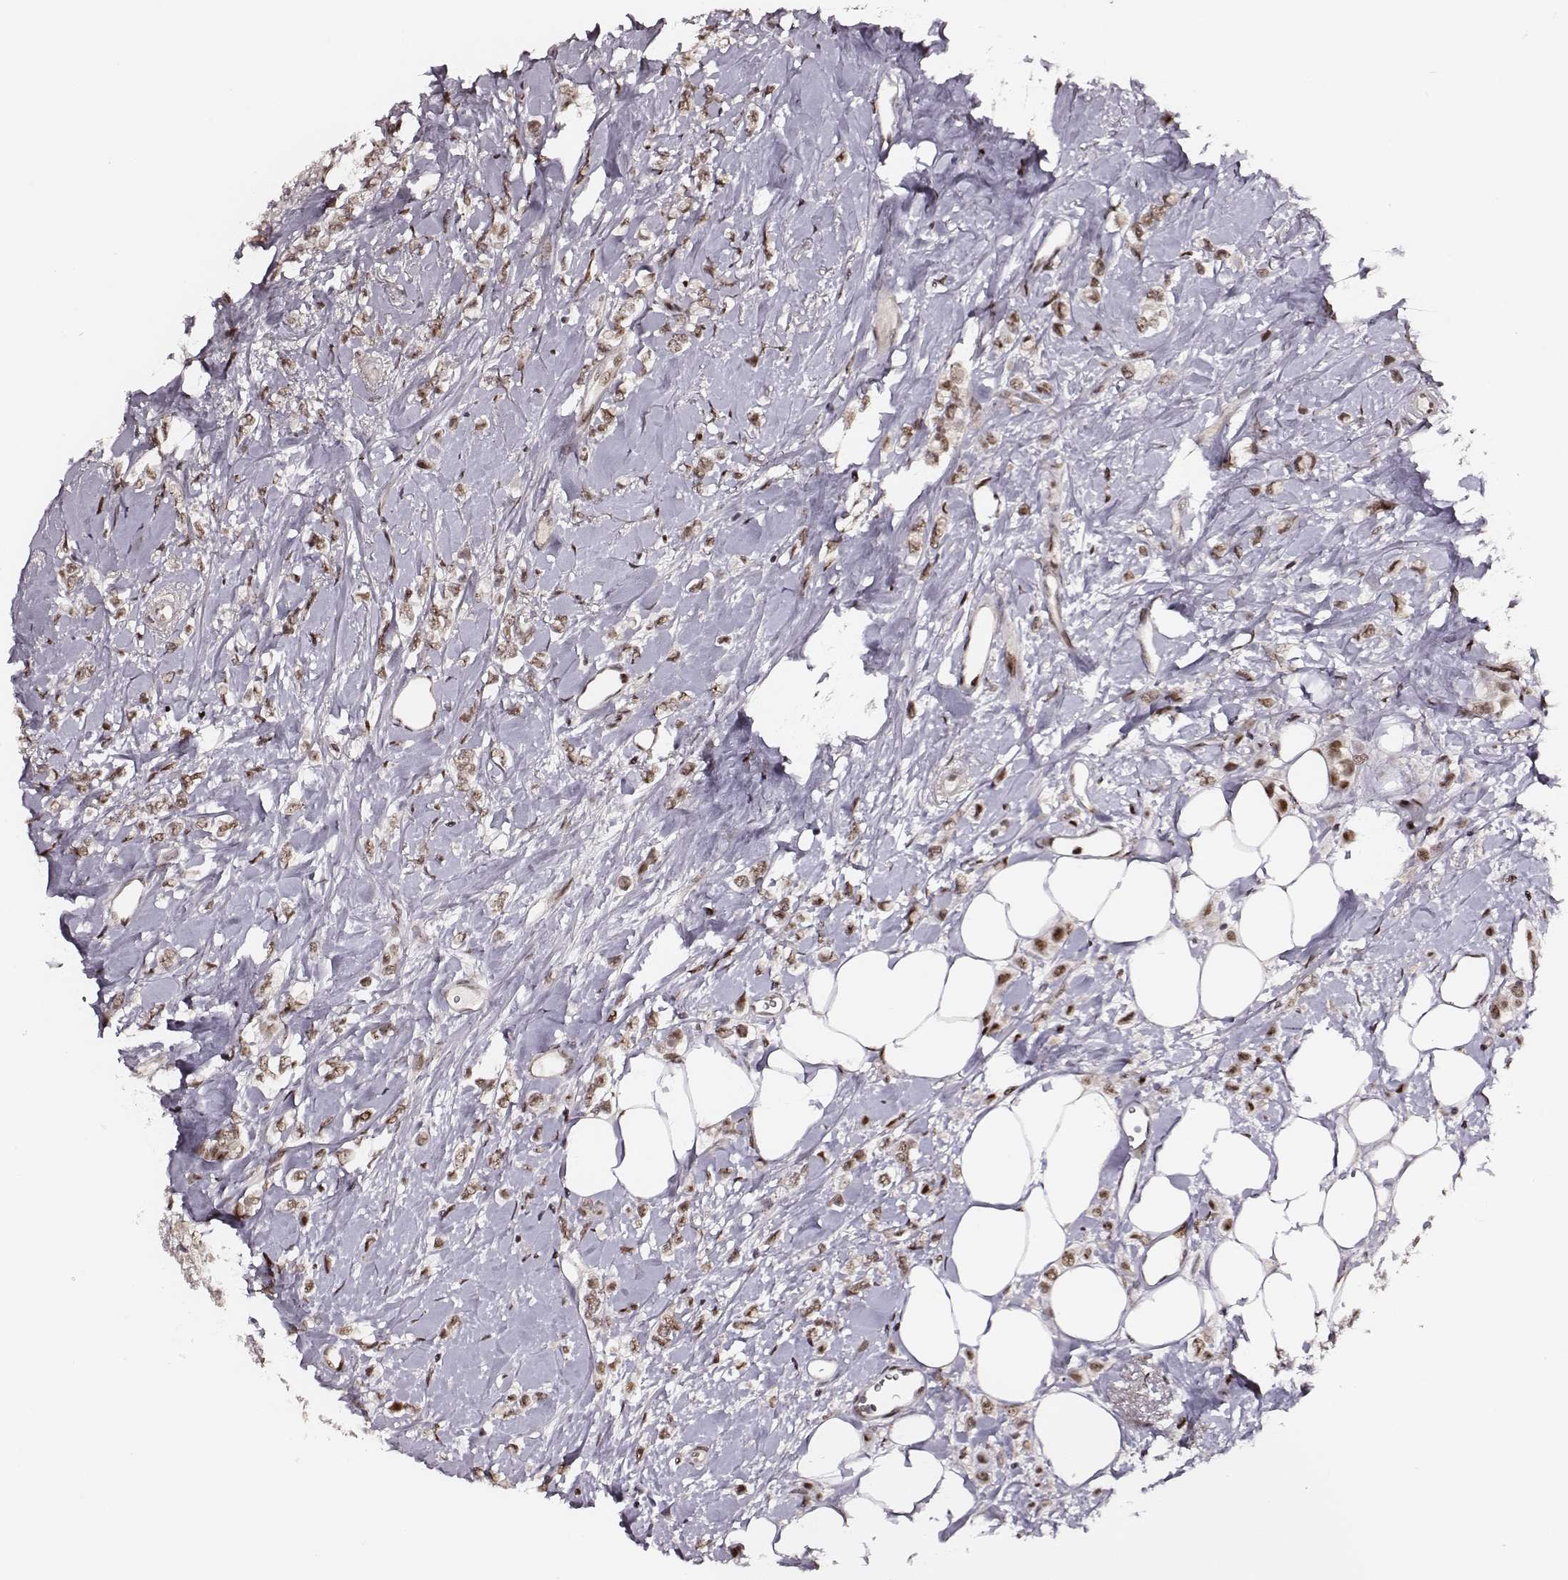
{"staining": {"intensity": "moderate", "quantity": ">75%", "location": "nuclear"}, "tissue": "breast cancer", "cell_type": "Tumor cells", "image_type": "cancer", "snomed": [{"axis": "morphology", "description": "Lobular carcinoma"}, {"axis": "topography", "description": "Breast"}], "caption": "Approximately >75% of tumor cells in human breast cancer reveal moderate nuclear protein staining as visualized by brown immunohistochemical staining.", "gene": "PPARA", "patient": {"sex": "female", "age": 66}}